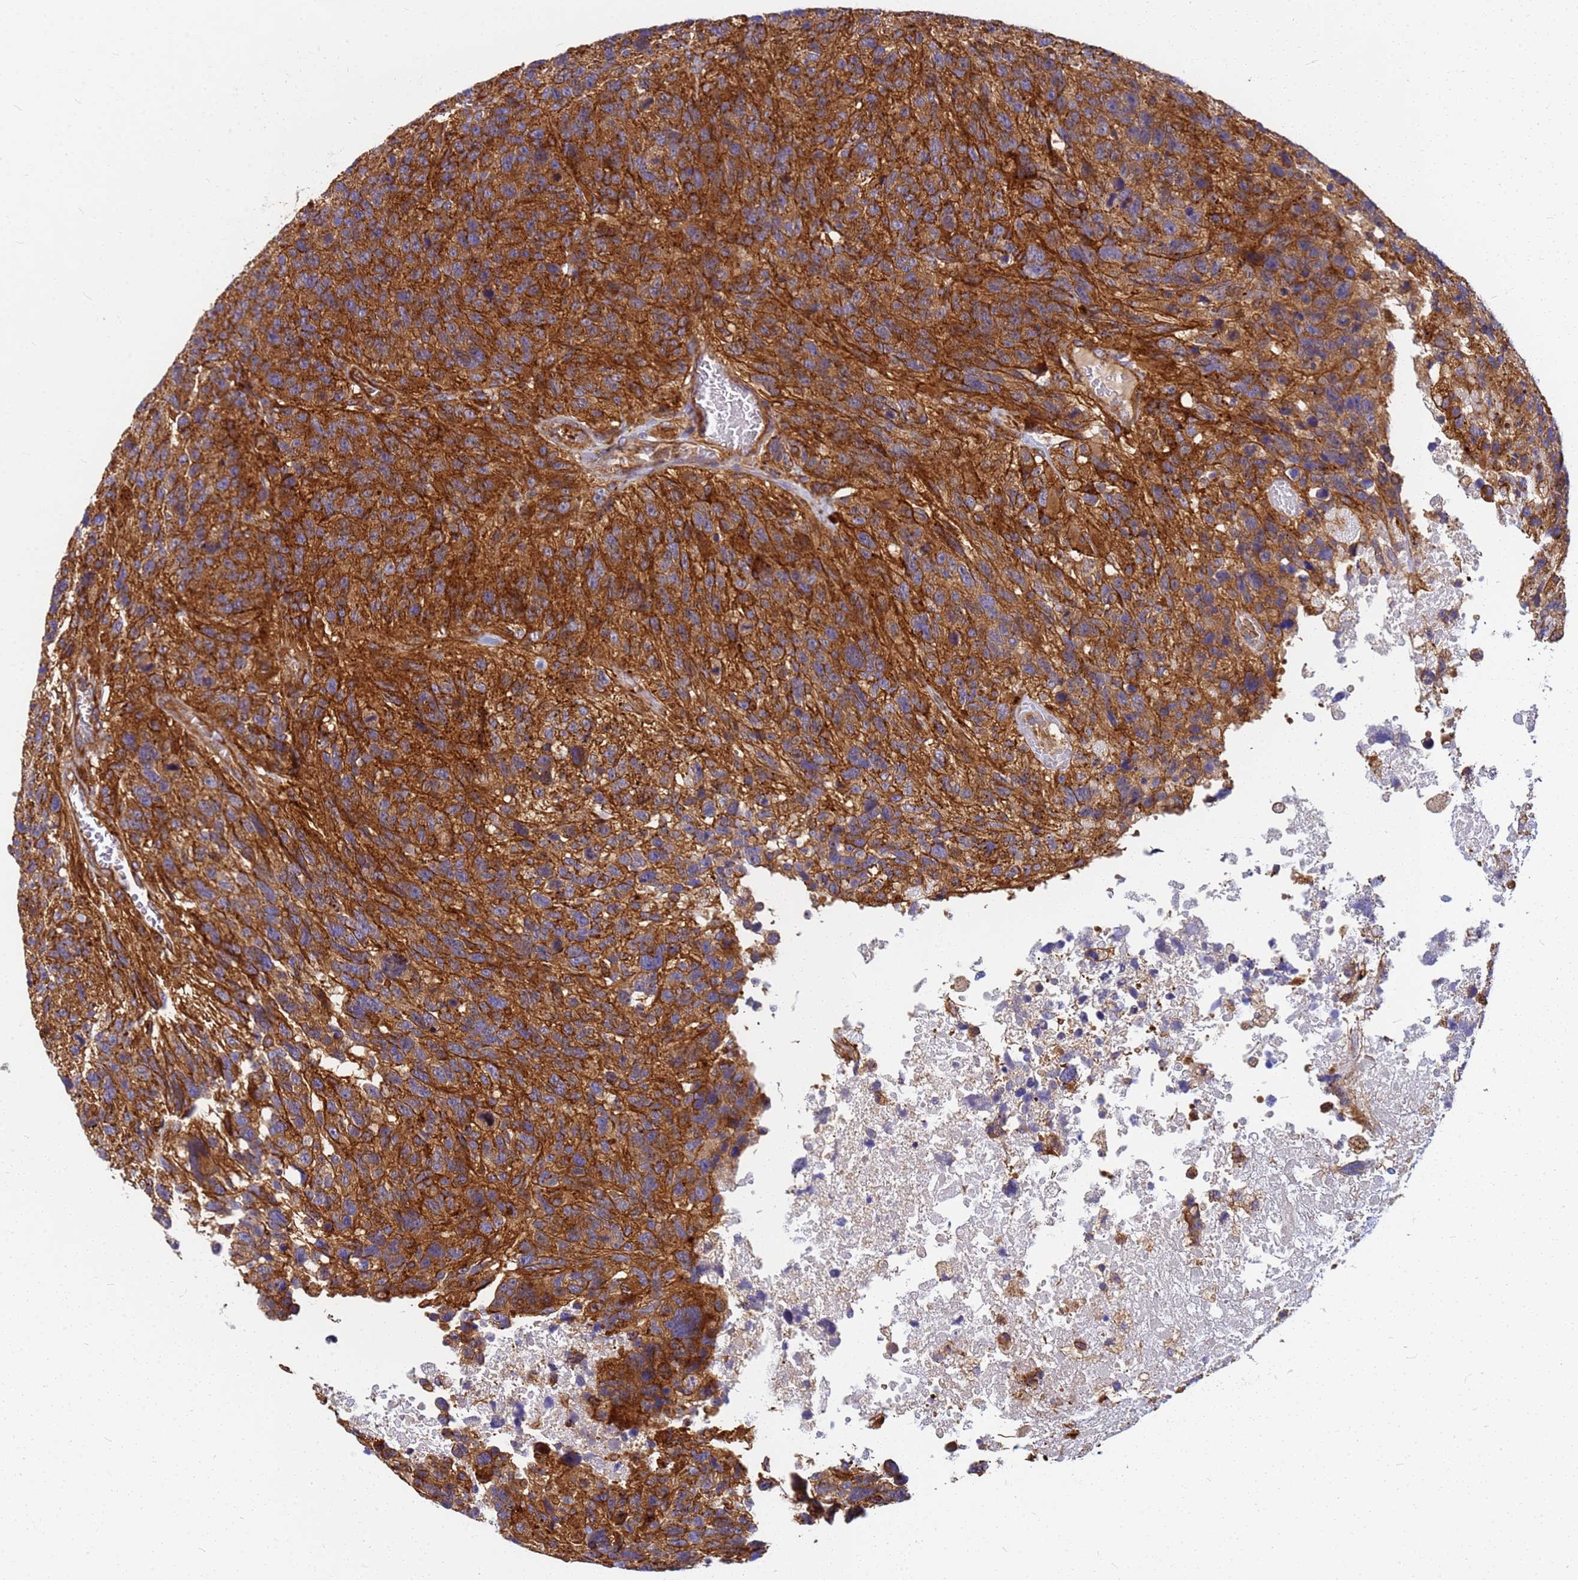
{"staining": {"intensity": "strong", "quantity": ">75%", "location": "cytoplasmic/membranous"}, "tissue": "glioma", "cell_type": "Tumor cells", "image_type": "cancer", "snomed": [{"axis": "morphology", "description": "Glioma, malignant, High grade"}, {"axis": "topography", "description": "Brain"}], "caption": "A high amount of strong cytoplasmic/membranous staining is seen in approximately >75% of tumor cells in glioma tissue.", "gene": "C2CD5", "patient": {"sex": "male", "age": 69}}